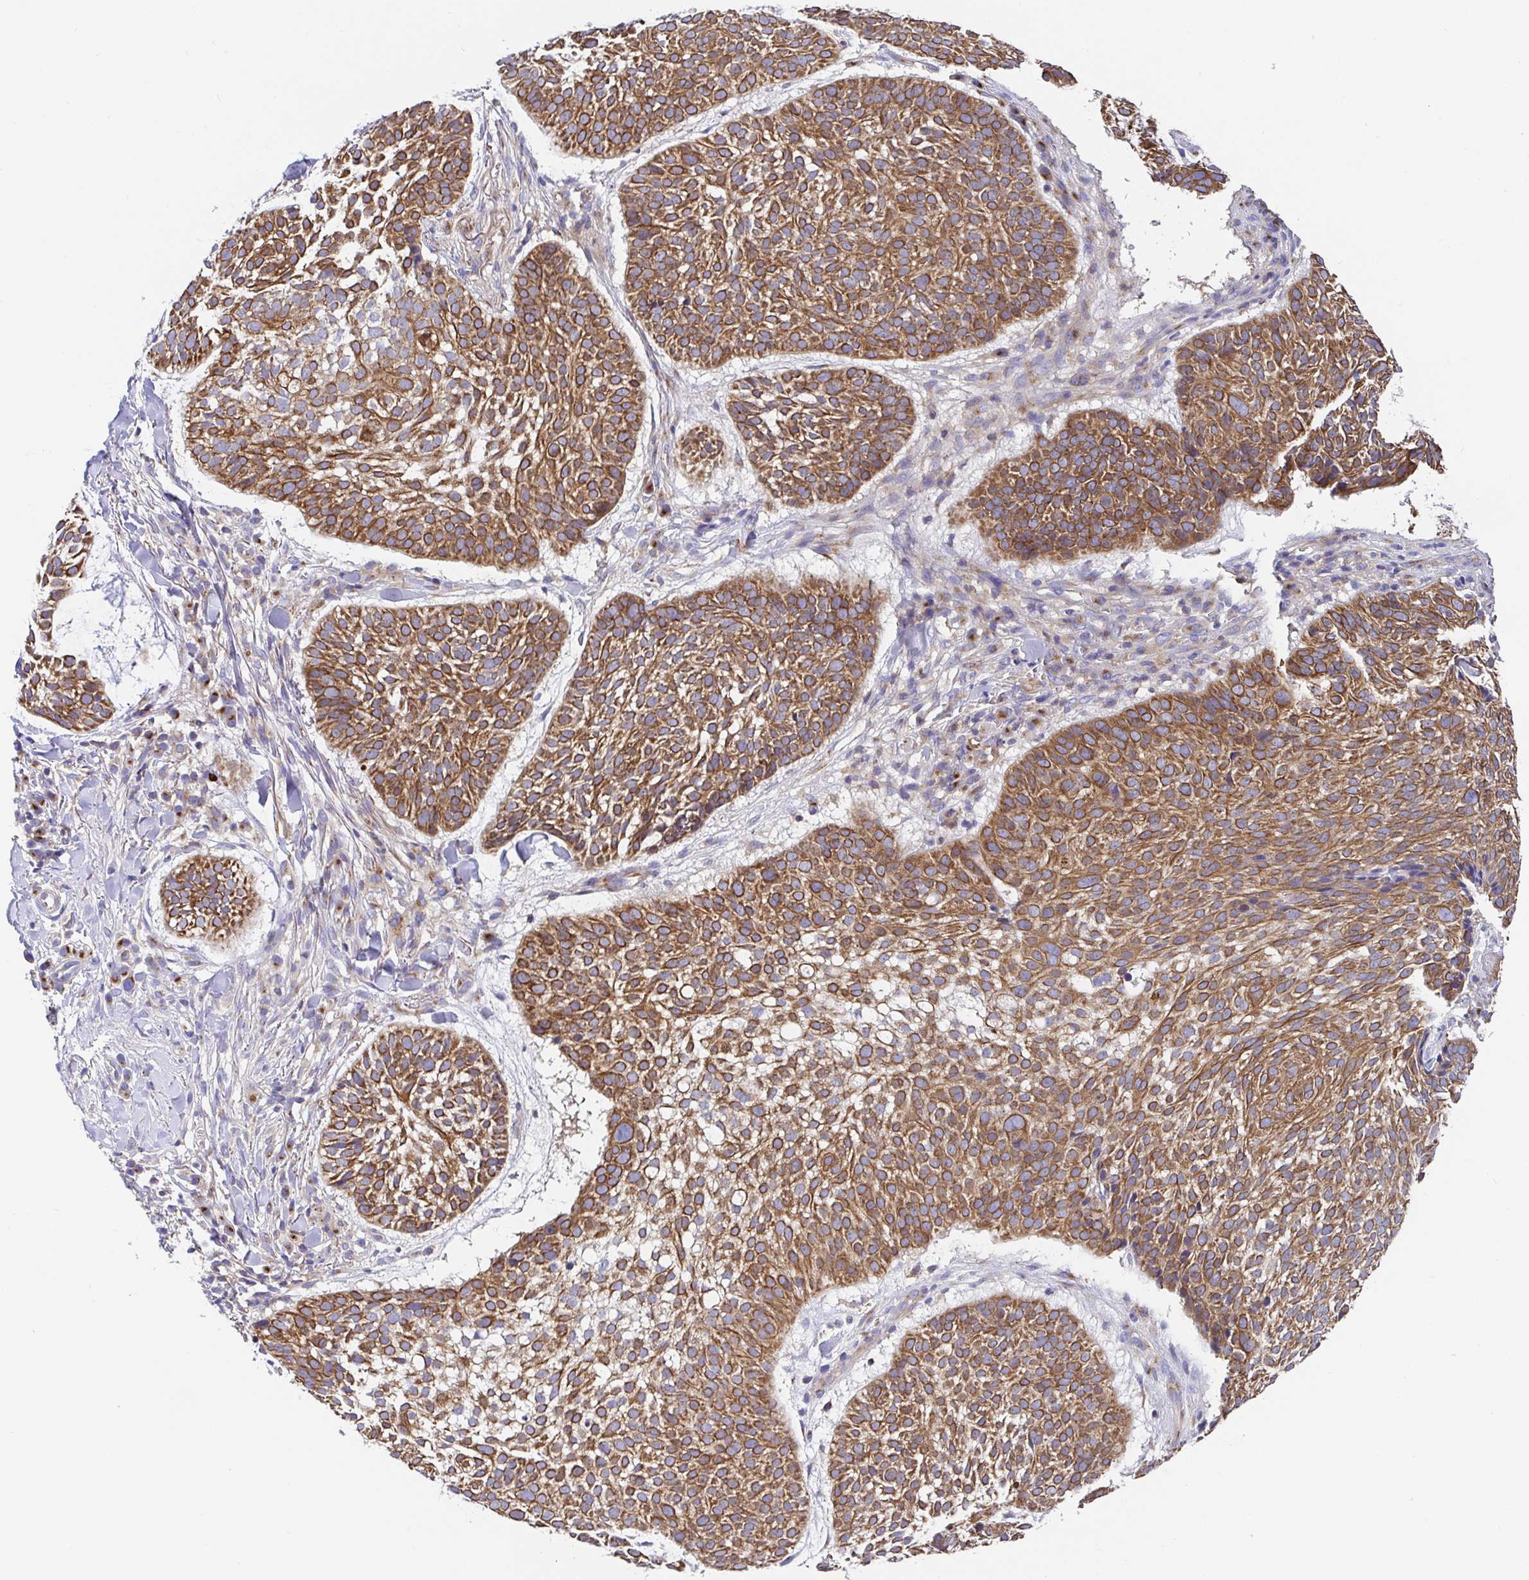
{"staining": {"intensity": "strong", "quantity": ">75%", "location": "cytoplasmic/membranous"}, "tissue": "skin cancer", "cell_type": "Tumor cells", "image_type": "cancer", "snomed": [{"axis": "morphology", "description": "Basal cell carcinoma"}, {"axis": "topography", "description": "Skin"}, {"axis": "topography", "description": "Skin of scalp"}], "caption": "This micrograph reveals skin cancer (basal cell carcinoma) stained with immunohistochemistry to label a protein in brown. The cytoplasmic/membranous of tumor cells show strong positivity for the protein. Nuclei are counter-stained blue.", "gene": "GOLGA1", "patient": {"sex": "female", "age": 45}}